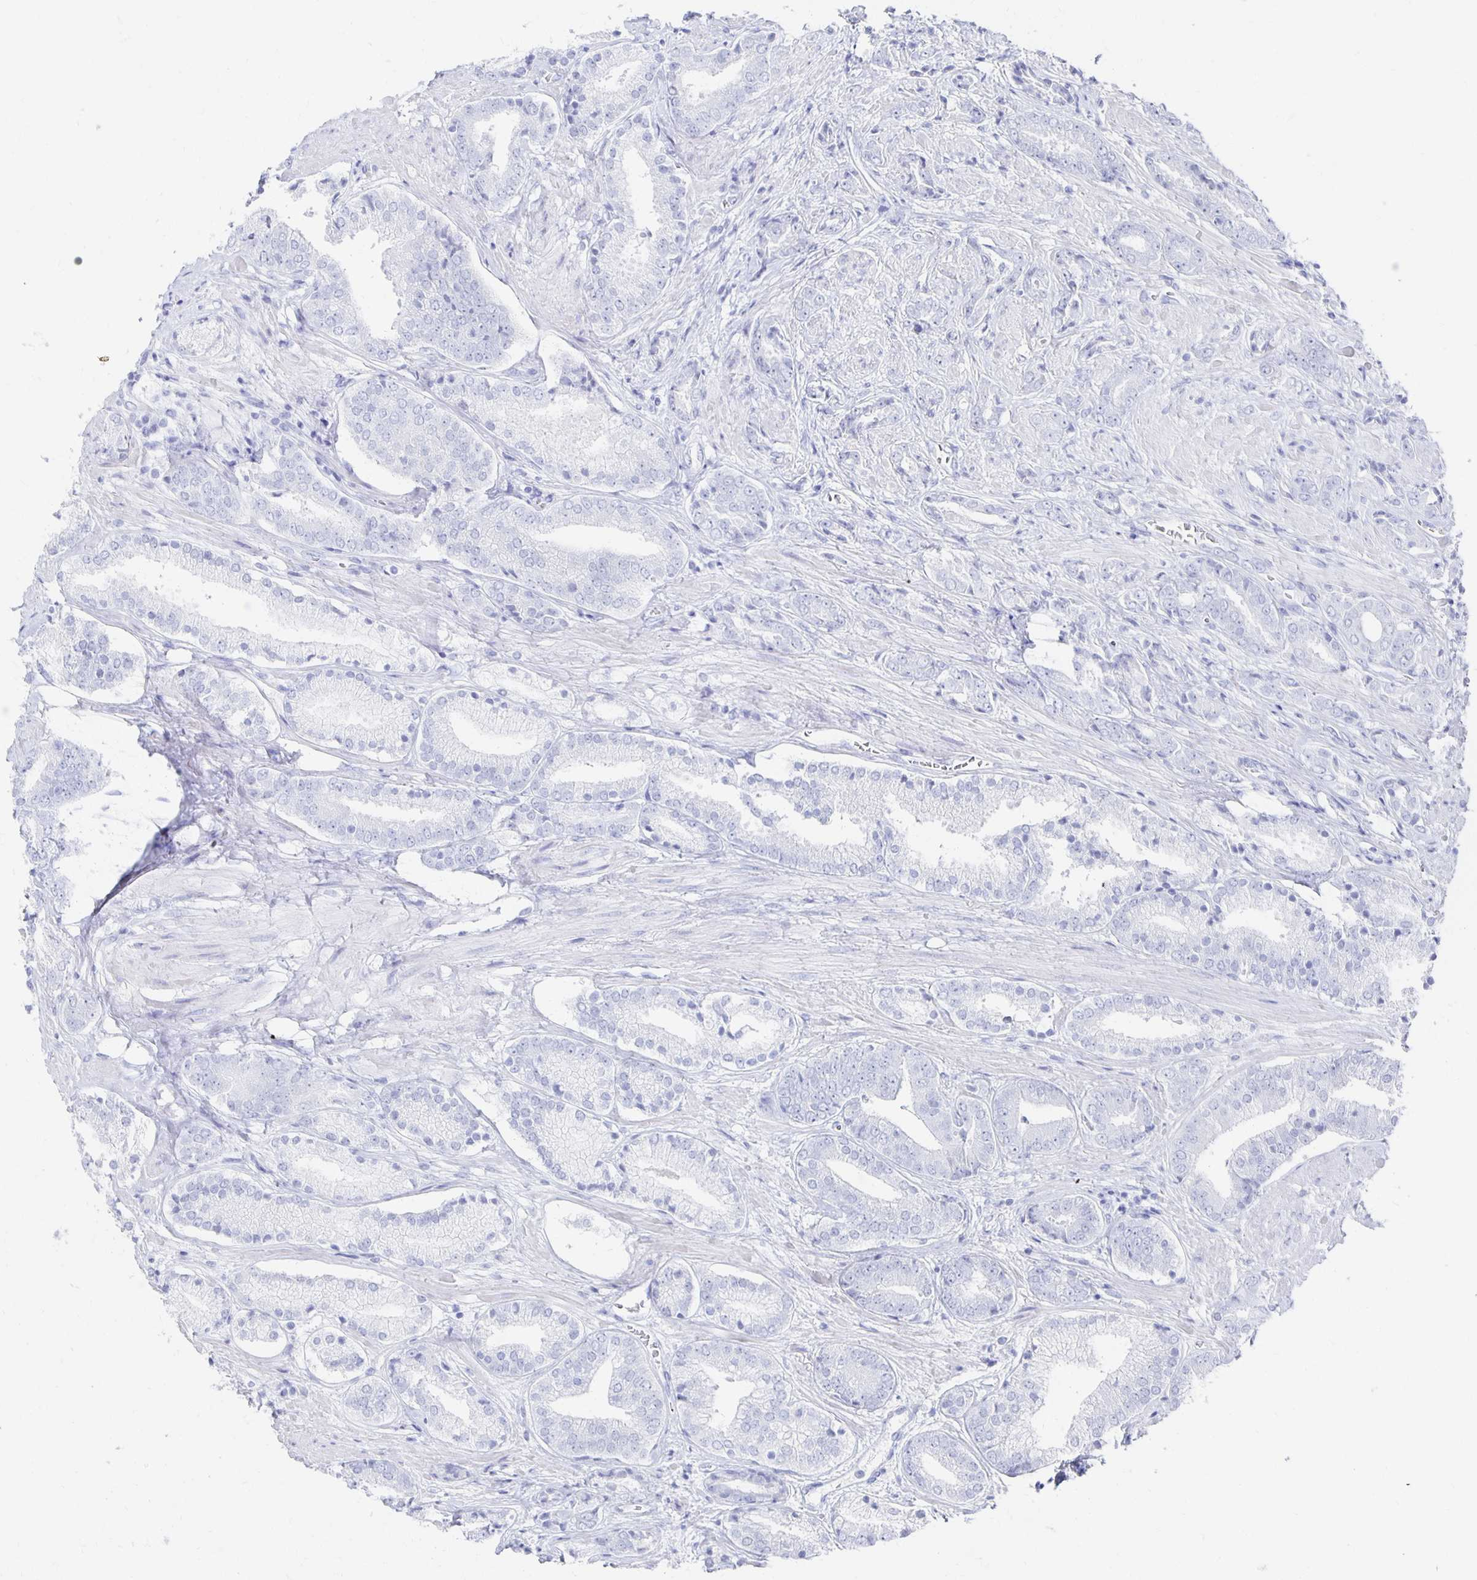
{"staining": {"intensity": "negative", "quantity": "none", "location": "none"}, "tissue": "prostate cancer", "cell_type": "Tumor cells", "image_type": "cancer", "snomed": [{"axis": "morphology", "description": "Adenocarcinoma, High grade"}, {"axis": "topography", "description": "Prostate"}], "caption": "Immunohistochemistry (IHC) of high-grade adenocarcinoma (prostate) reveals no staining in tumor cells.", "gene": "PRDM7", "patient": {"sex": "male", "age": 56}}